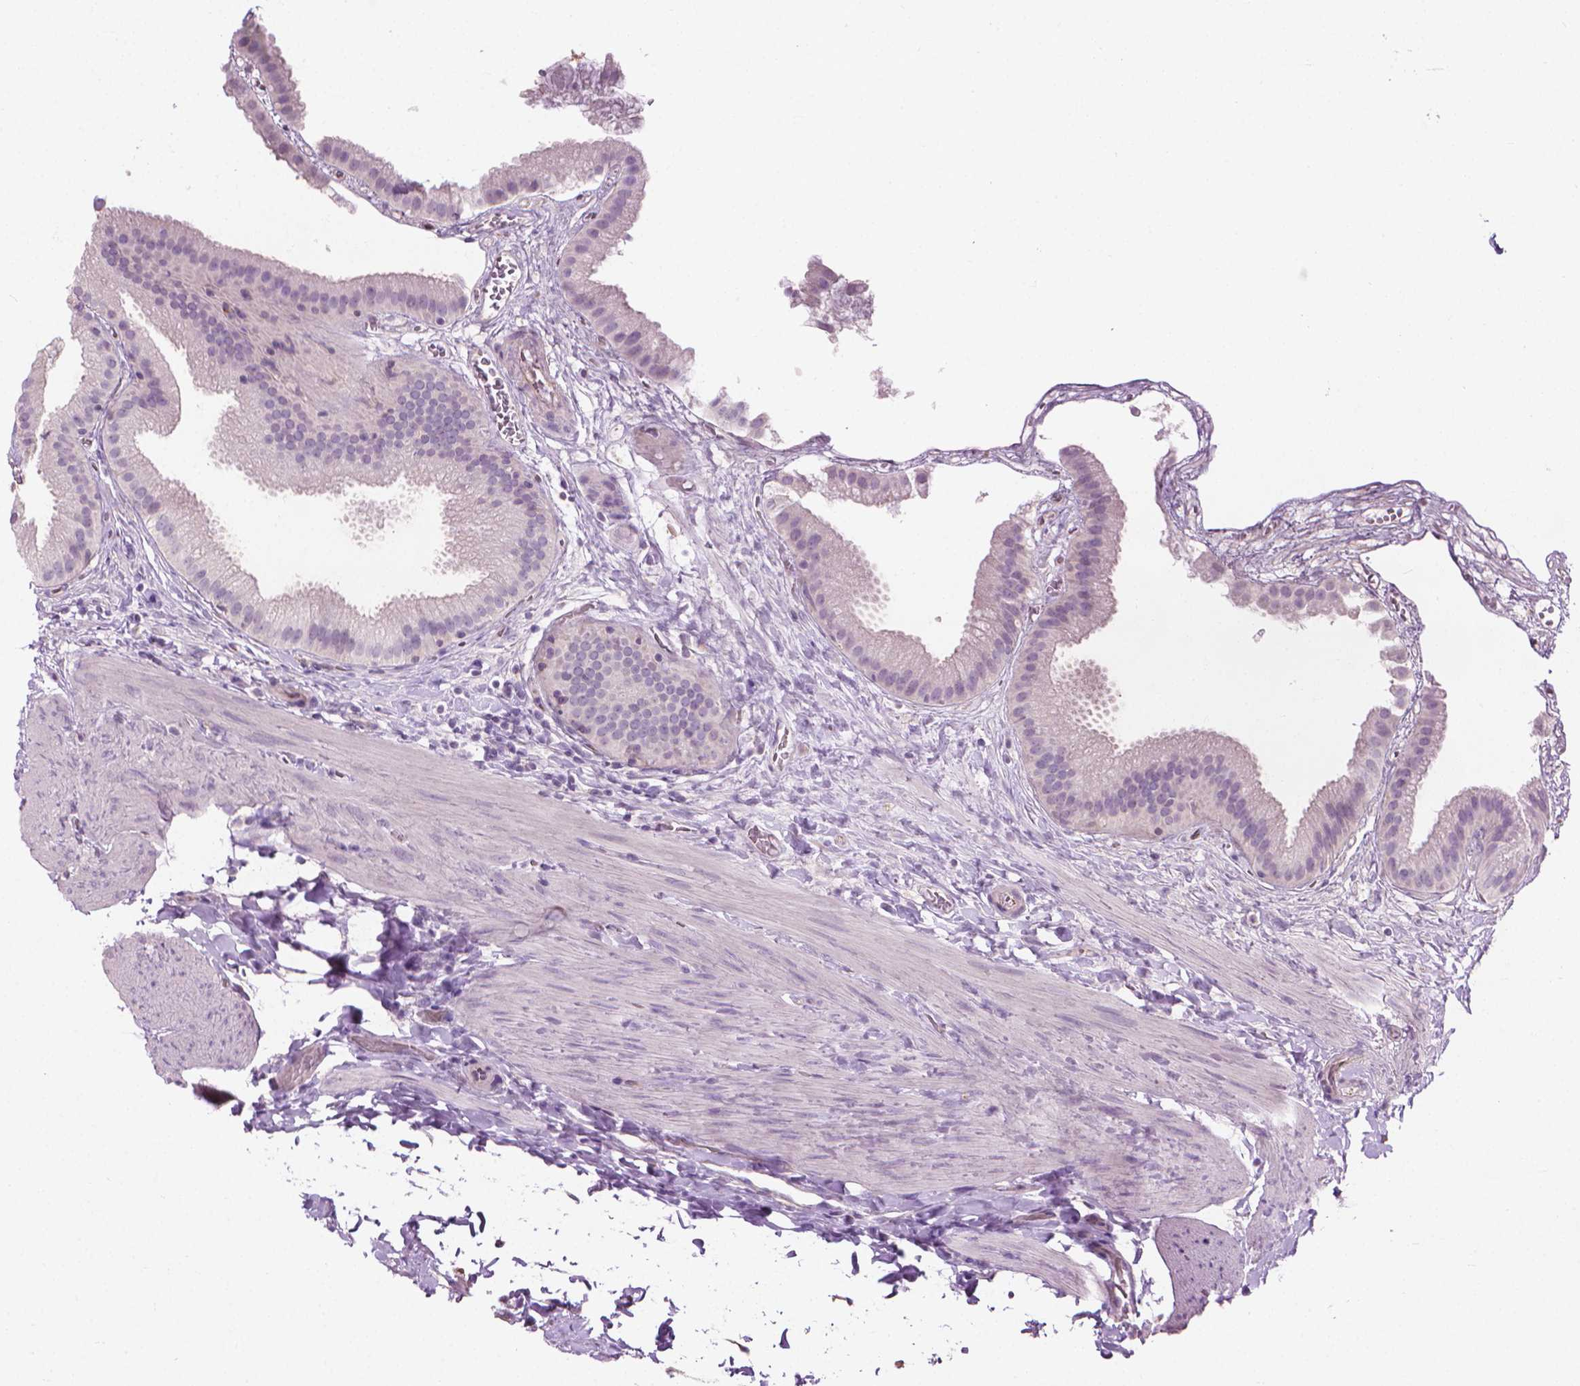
{"staining": {"intensity": "negative", "quantity": "none", "location": "none"}, "tissue": "gallbladder", "cell_type": "Glandular cells", "image_type": "normal", "snomed": [{"axis": "morphology", "description": "Normal tissue, NOS"}, {"axis": "topography", "description": "Gallbladder"}], "caption": "IHC micrograph of unremarkable gallbladder: gallbladder stained with DAB (3,3'-diaminobenzidine) demonstrates no significant protein positivity in glandular cells.", "gene": "KRT73", "patient": {"sex": "female", "age": 63}}